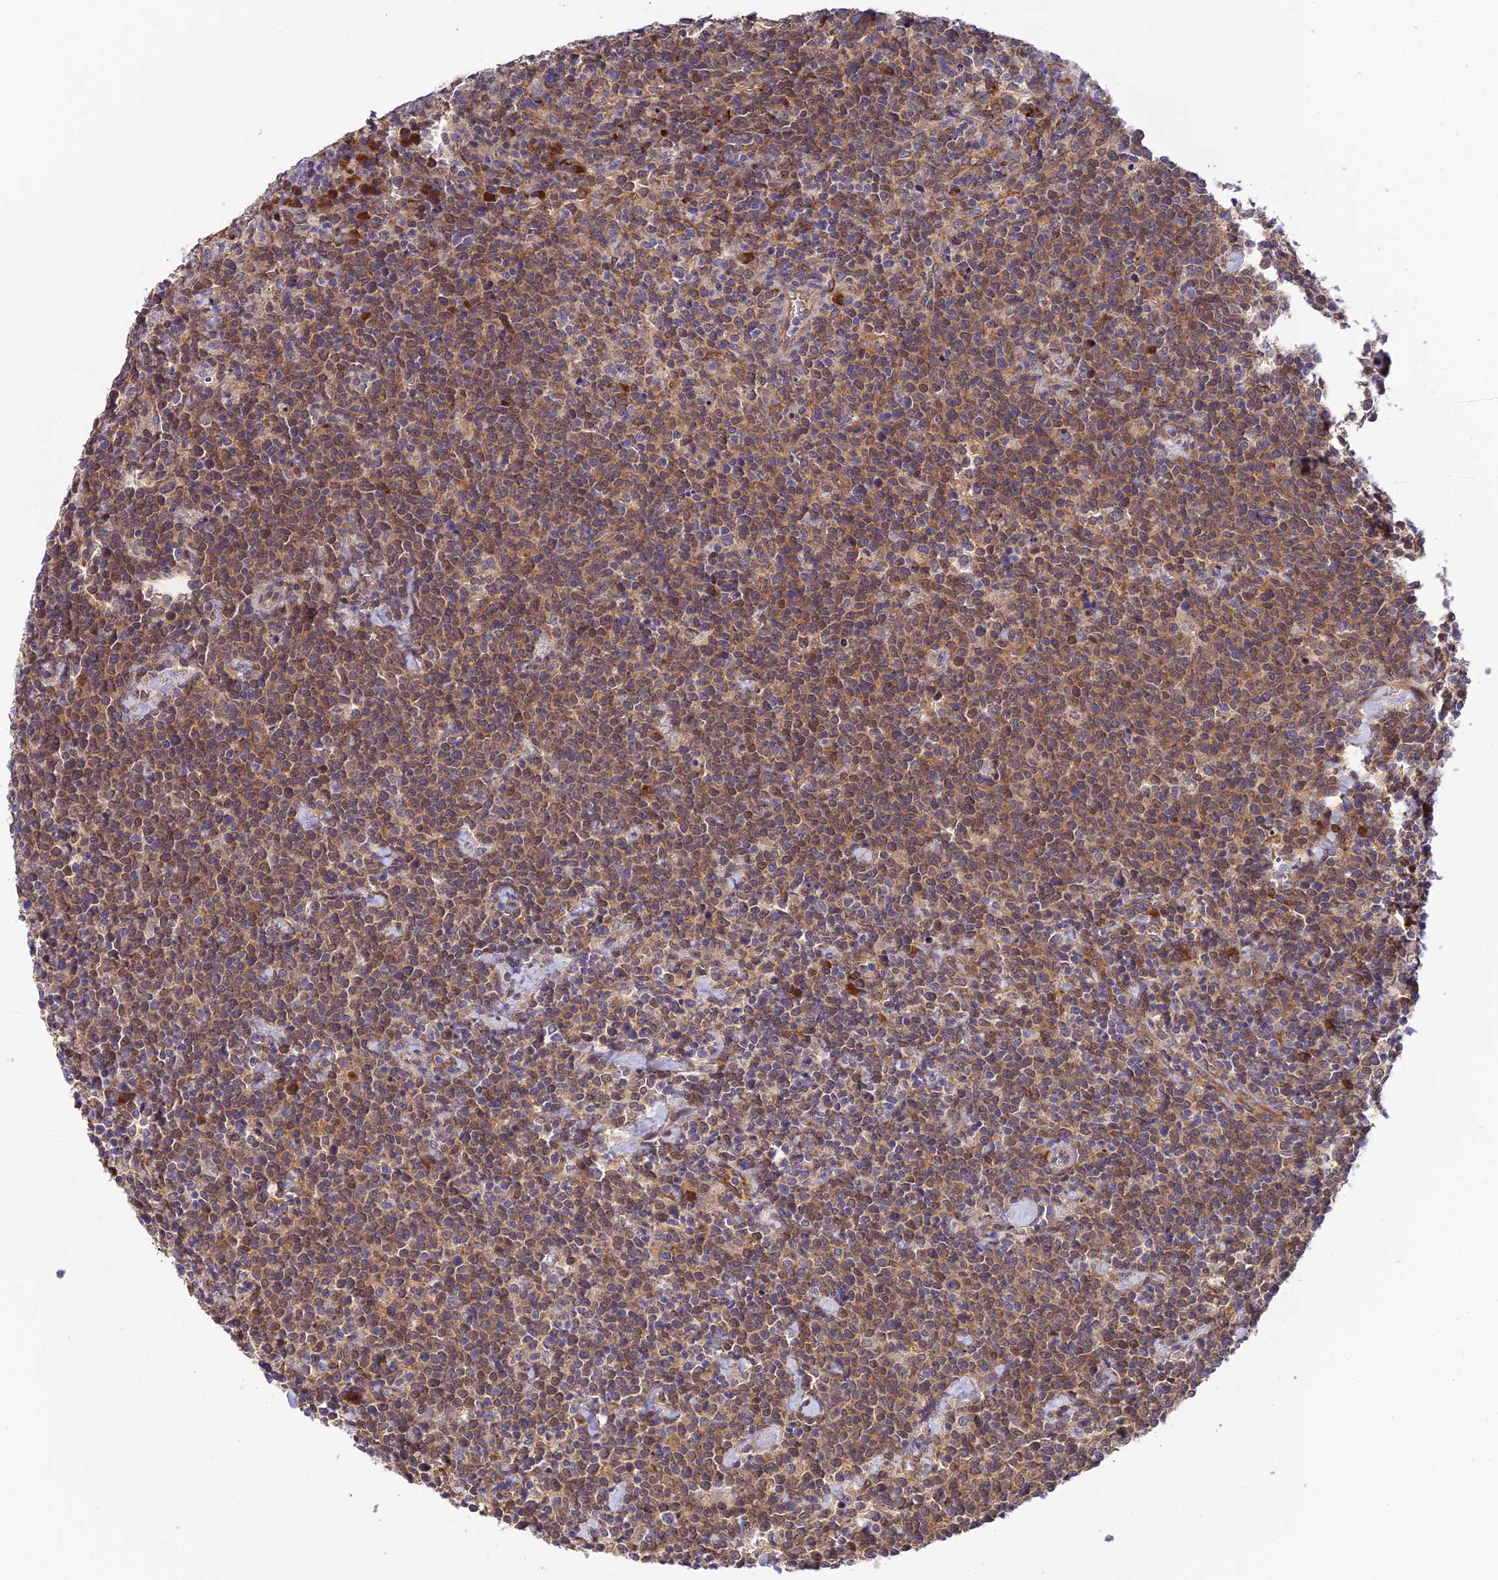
{"staining": {"intensity": "weak", "quantity": "25%-75%", "location": "cytoplasmic/membranous,nuclear"}, "tissue": "lymphoma", "cell_type": "Tumor cells", "image_type": "cancer", "snomed": [{"axis": "morphology", "description": "Malignant lymphoma, non-Hodgkin's type, High grade"}, {"axis": "topography", "description": "Lymph node"}], "caption": "Brown immunohistochemical staining in human high-grade malignant lymphoma, non-Hodgkin's type exhibits weak cytoplasmic/membranous and nuclear positivity in about 25%-75% of tumor cells.", "gene": "P3H3", "patient": {"sex": "male", "age": 61}}